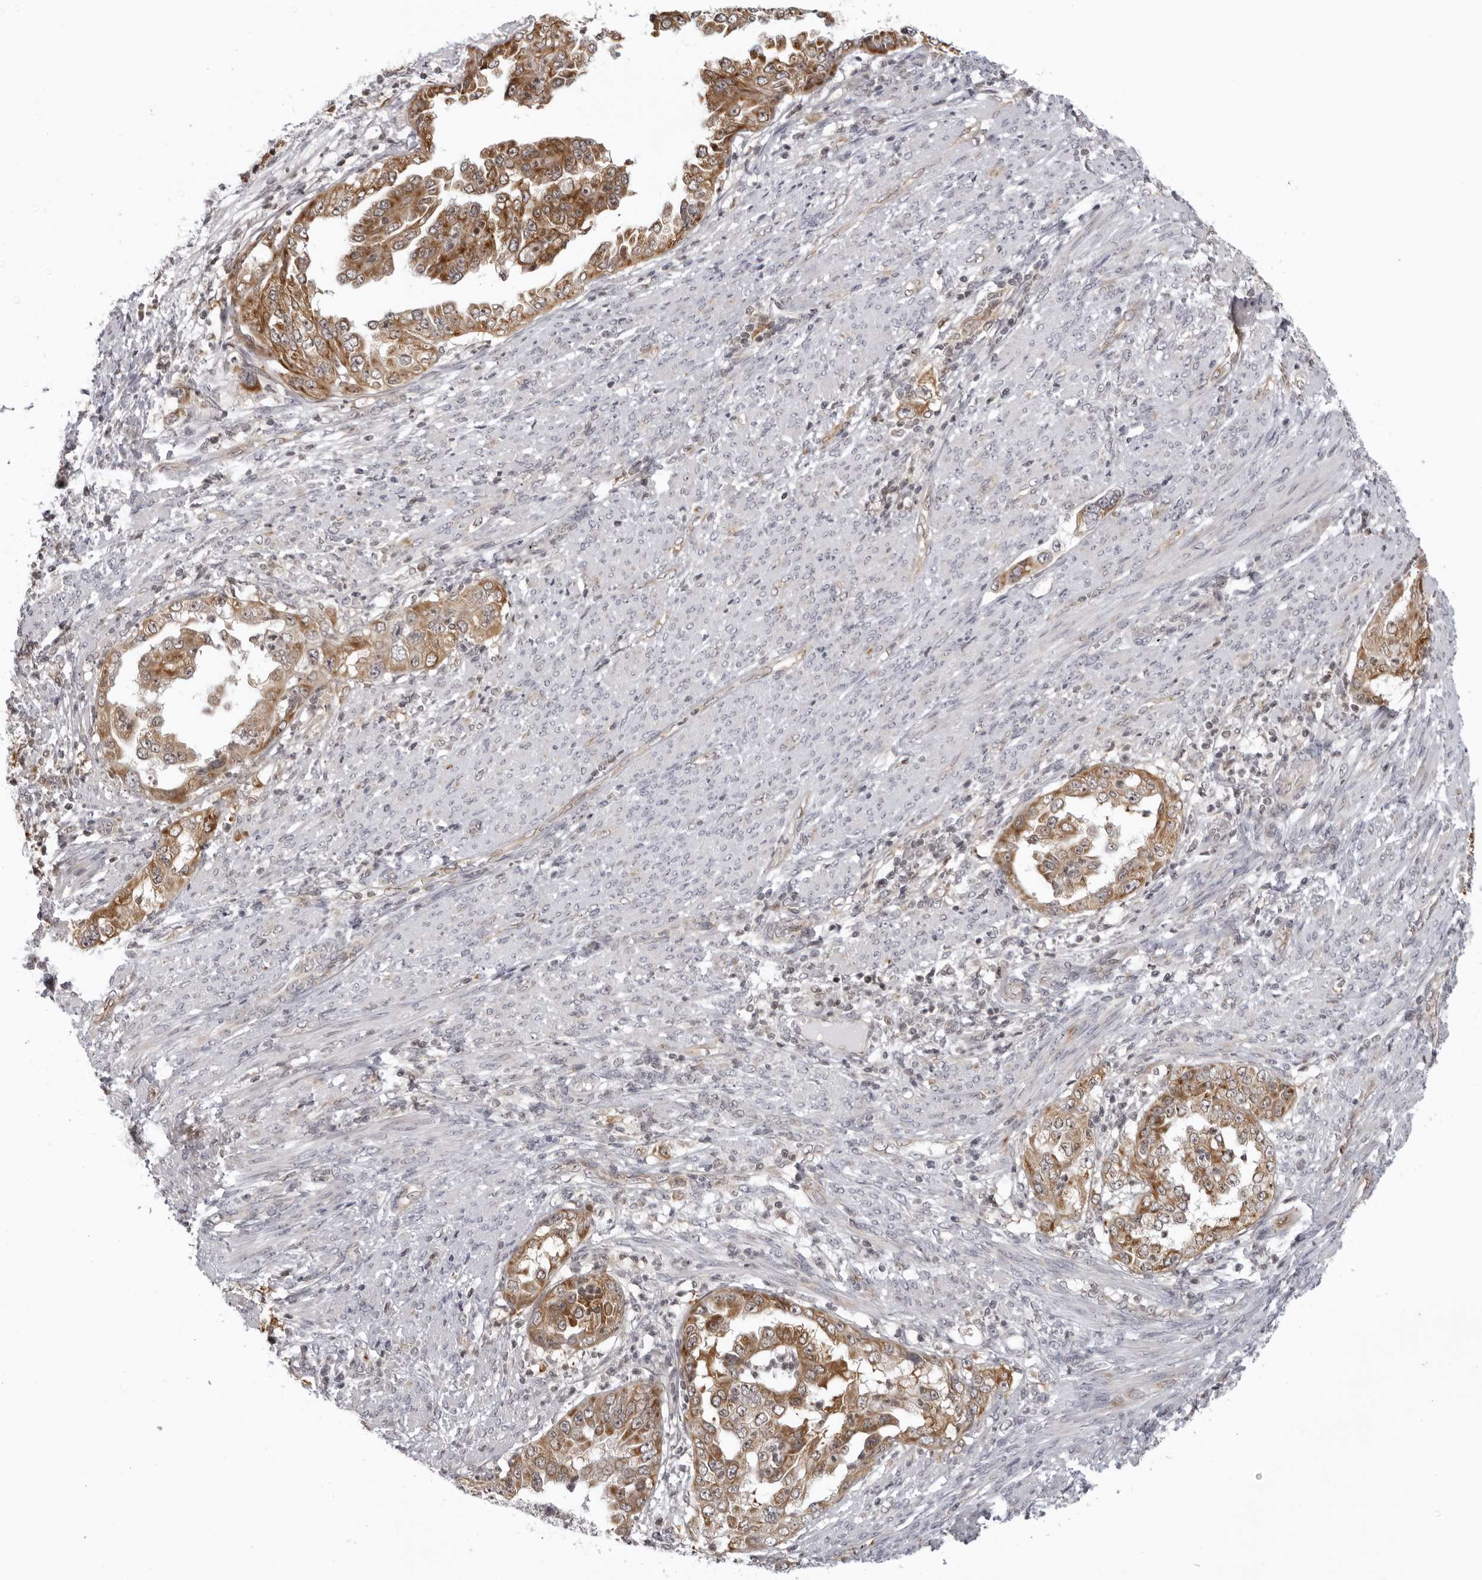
{"staining": {"intensity": "moderate", "quantity": ">75%", "location": "cytoplasmic/membranous"}, "tissue": "endometrial cancer", "cell_type": "Tumor cells", "image_type": "cancer", "snomed": [{"axis": "morphology", "description": "Adenocarcinoma, NOS"}, {"axis": "topography", "description": "Endometrium"}], "caption": "IHC of human endometrial adenocarcinoma reveals medium levels of moderate cytoplasmic/membranous positivity in about >75% of tumor cells. Nuclei are stained in blue.", "gene": "MRPS15", "patient": {"sex": "female", "age": 85}}